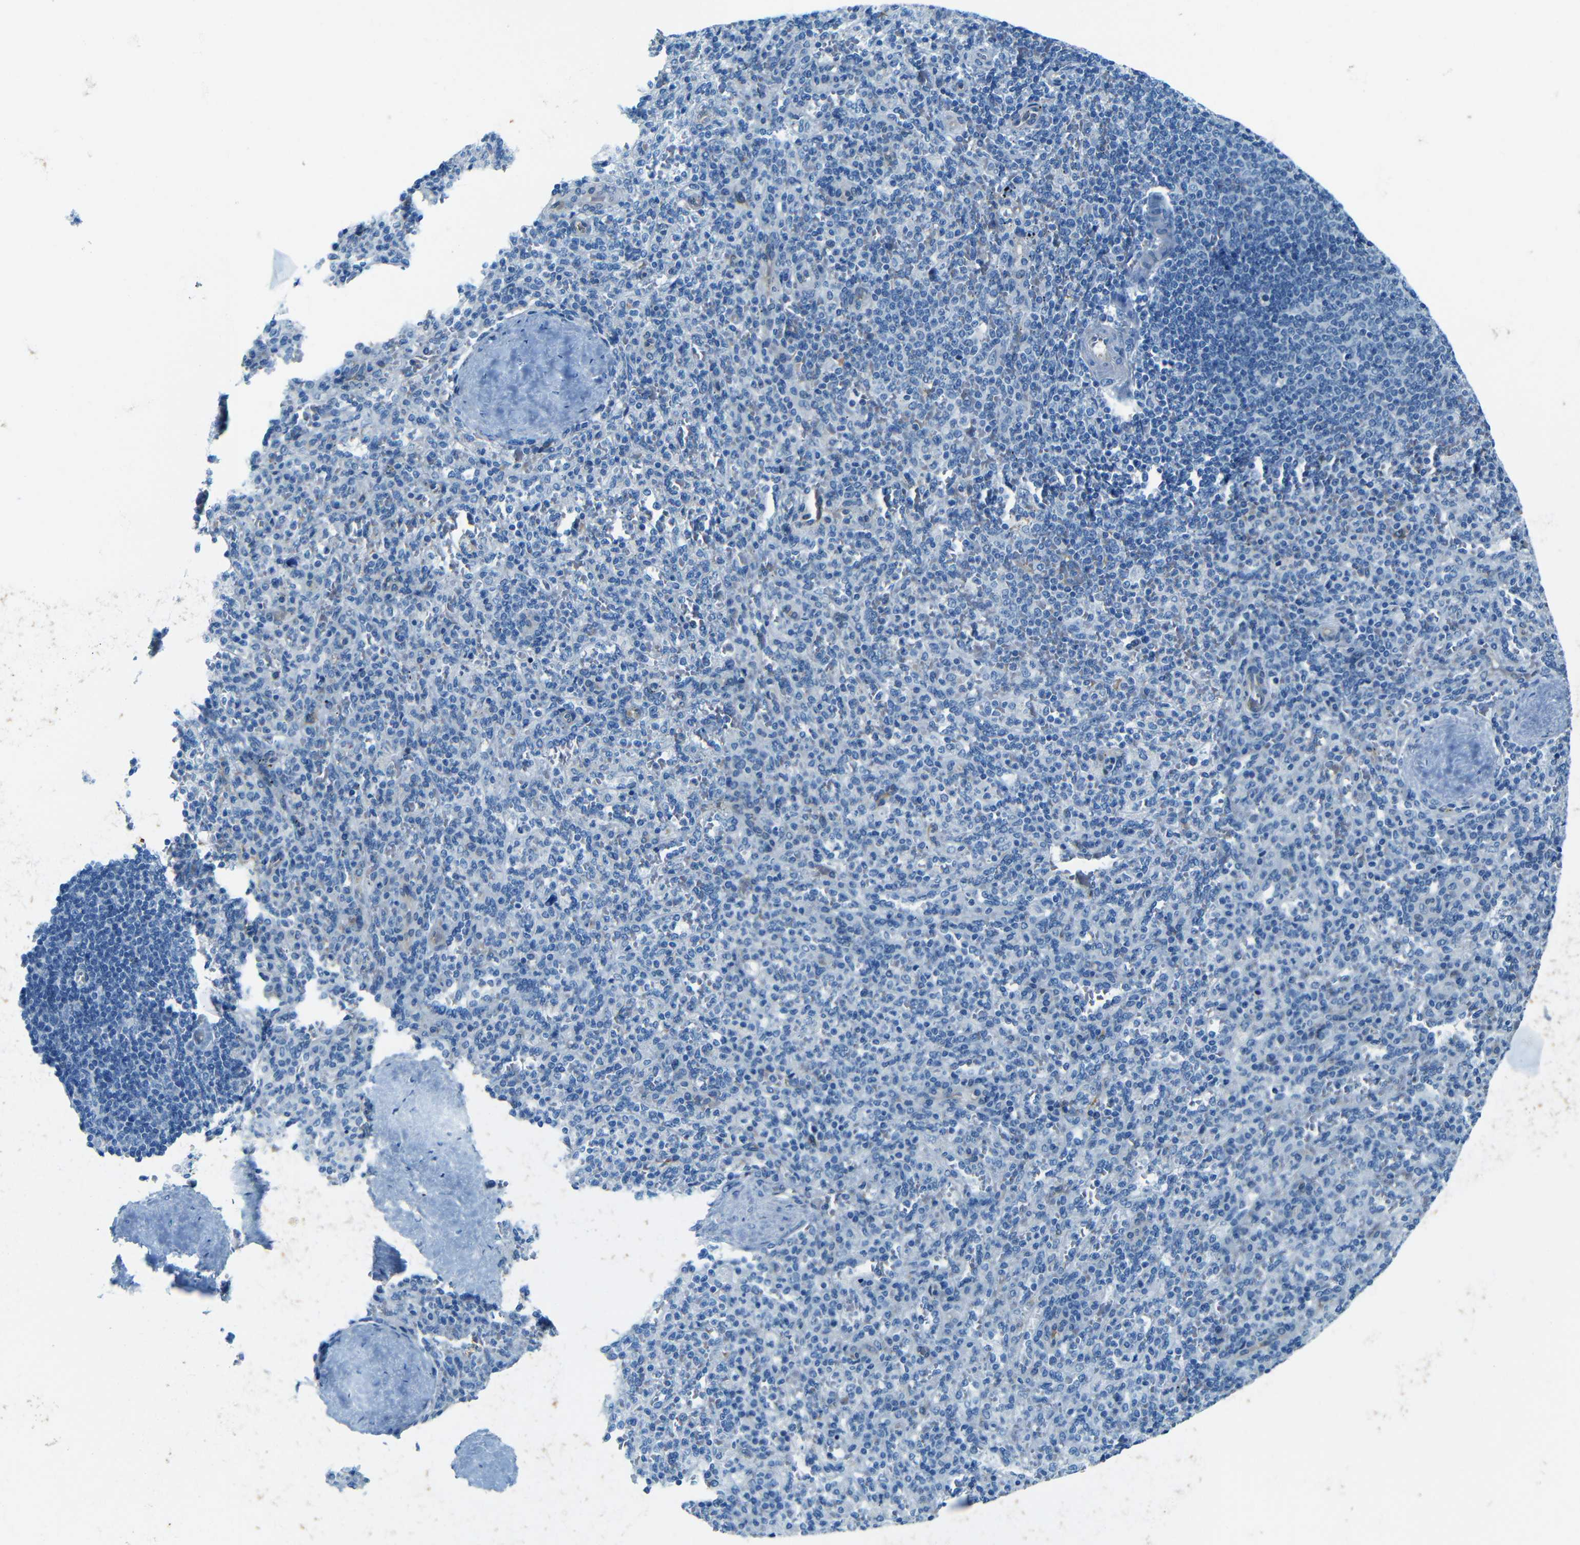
{"staining": {"intensity": "negative", "quantity": "none", "location": "none"}, "tissue": "spleen", "cell_type": "Cells in red pulp", "image_type": "normal", "snomed": [{"axis": "morphology", "description": "Normal tissue, NOS"}, {"axis": "topography", "description": "Spleen"}], "caption": "This image is of benign spleen stained with immunohistochemistry to label a protein in brown with the nuclei are counter-stained blue. There is no staining in cells in red pulp.", "gene": "MAP2", "patient": {"sex": "male", "age": 36}}